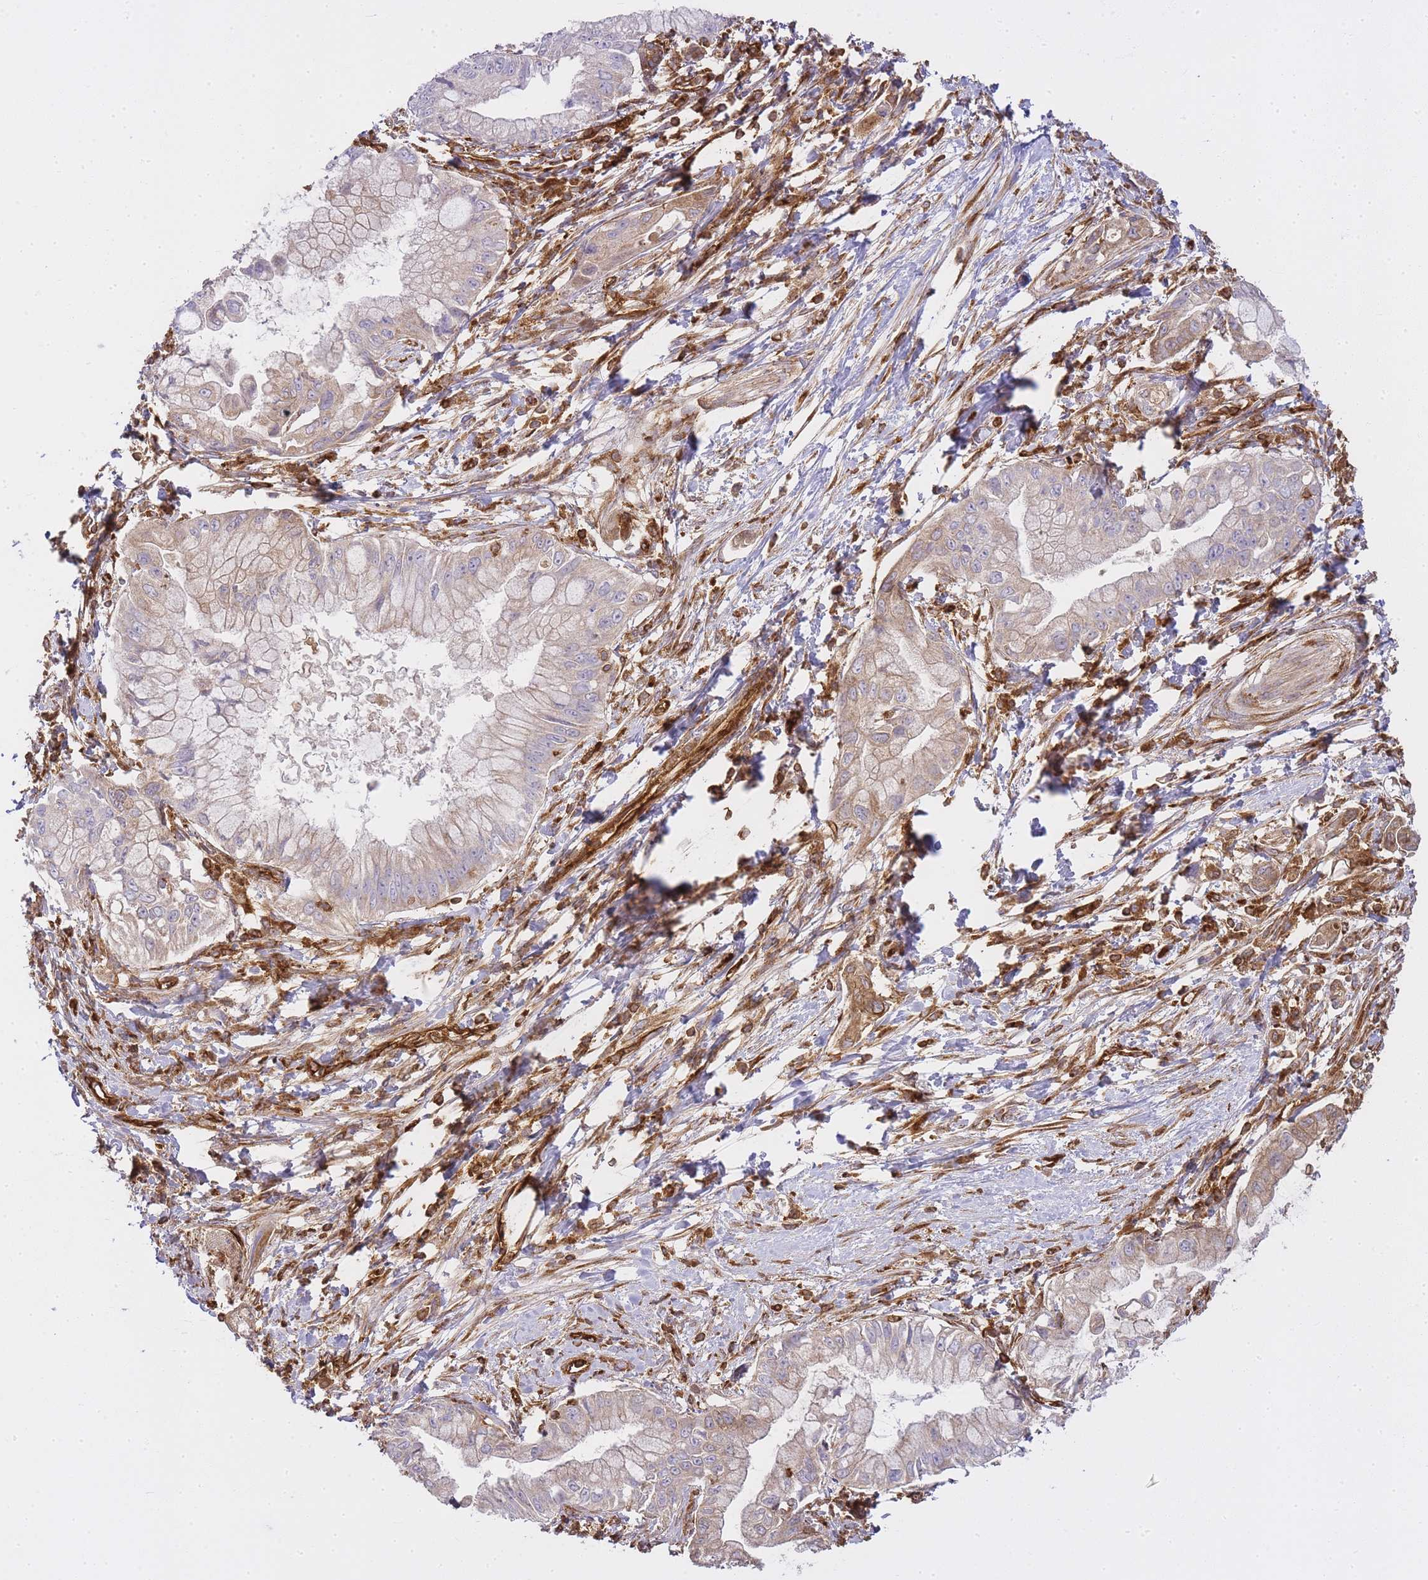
{"staining": {"intensity": "weak", "quantity": "25%-75%", "location": "cytoplasmic/membranous"}, "tissue": "pancreatic cancer", "cell_type": "Tumor cells", "image_type": "cancer", "snomed": [{"axis": "morphology", "description": "Adenocarcinoma, NOS"}, {"axis": "topography", "description": "Pancreas"}], "caption": "This is an image of immunohistochemistry (IHC) staining of pancreatic cancer, which shows weak expression in the cytoplasmic/membranous of tumor cells.", "gene": "MSN", "patient": {"sex": "male", "age": 48}}